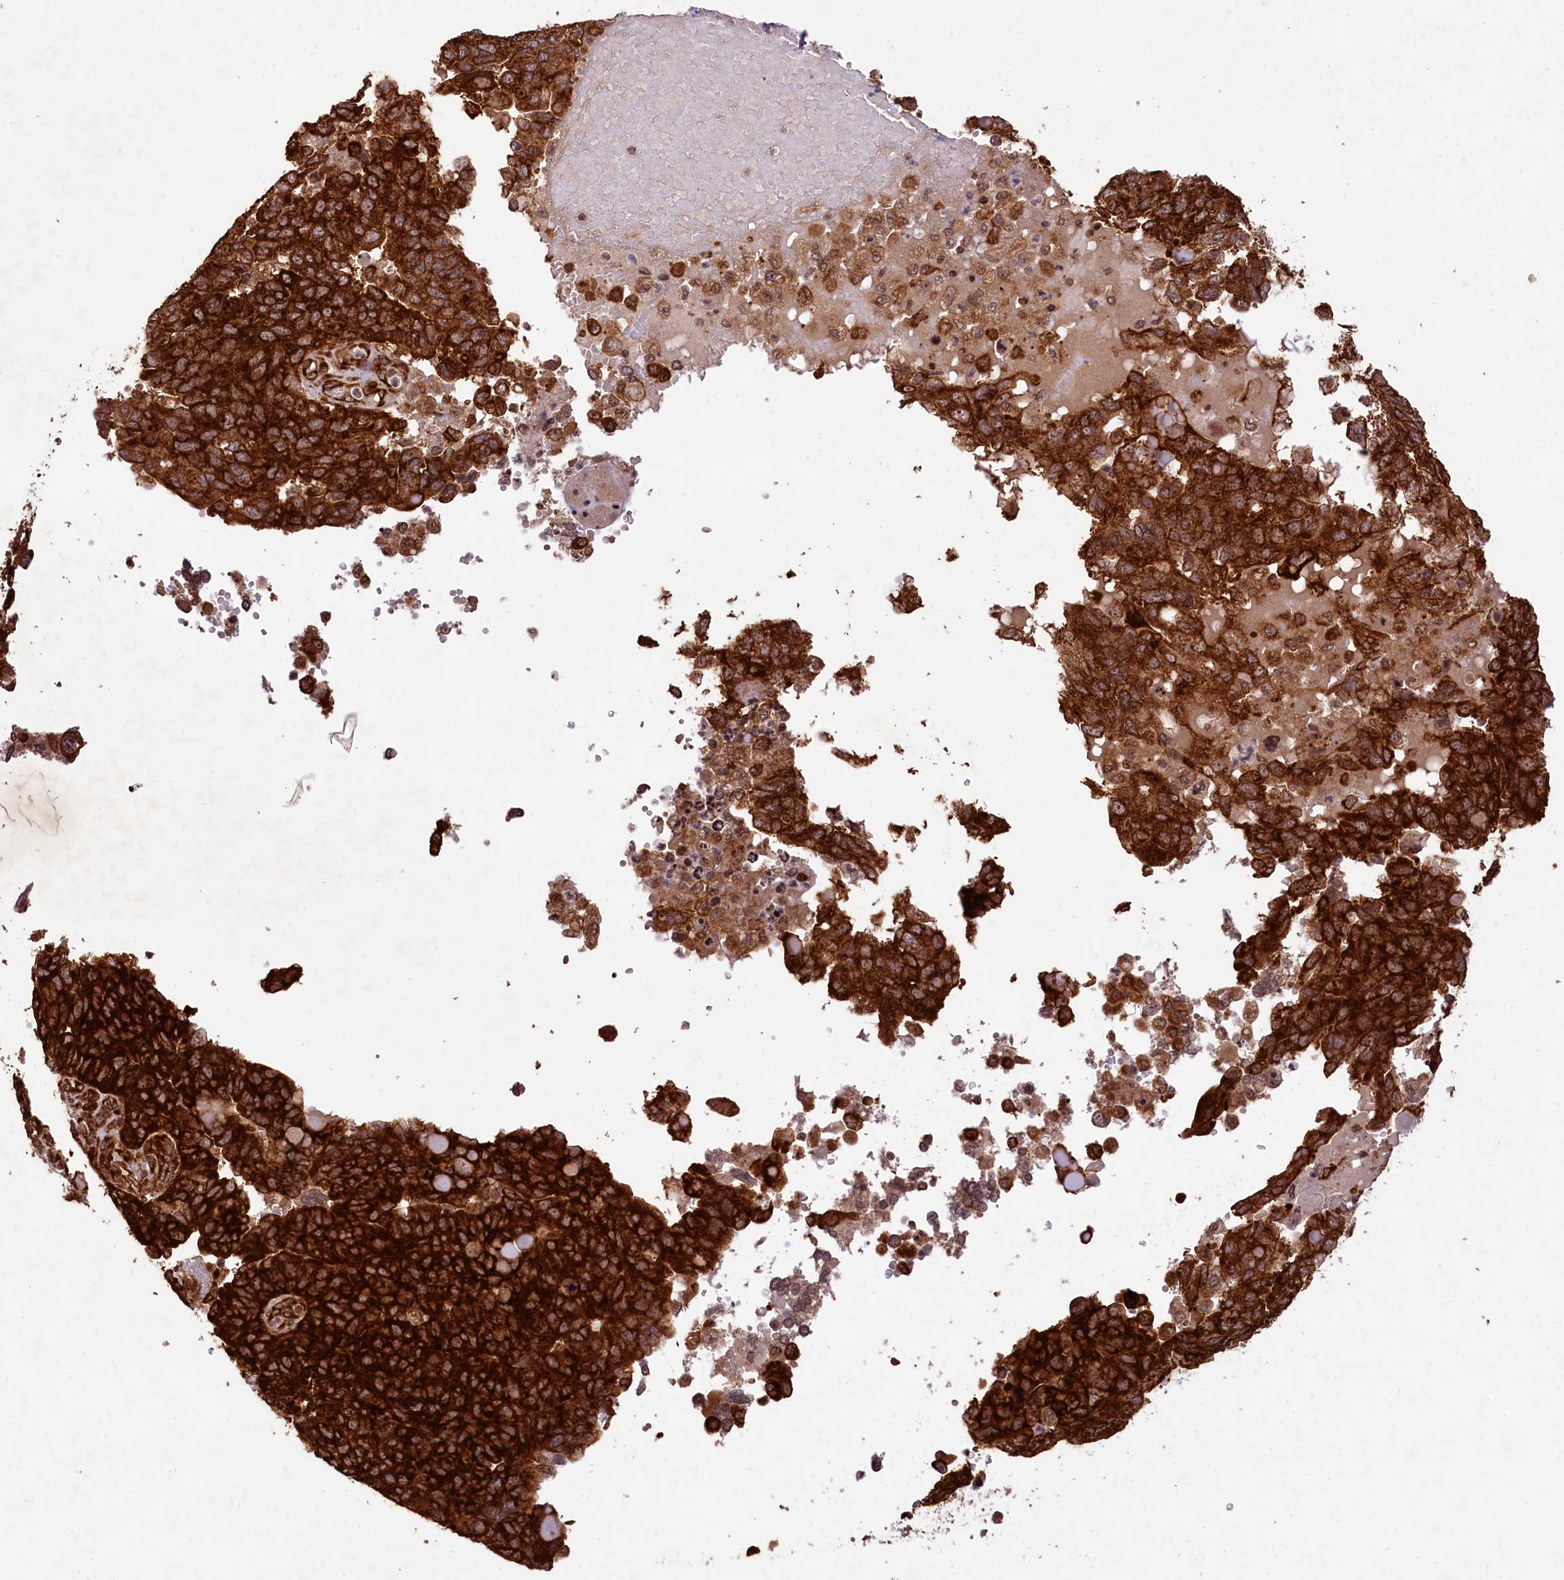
{"staining": {"intensity": "strong", "quantity": ">75%", "location": "cytoplasmic/membranous"}, "tissue": "endometrial cancer", "cell_type": "Tumor cells", "image_type": "cancer", "snomed": [{"axis": "morphology", "description": "Adenocarcinoma, NOS"}, {"axis": "topography", "description": "Endometrium"}], "caption": "This image reveals endometrial cancer (adenocarcinoma) stained with immunohistochemistry (IHC) to label a protein in brown. The cytoplasmic/membranous of tumor cells show strong positivity for the protein. Nuclei are counter-stained blue.", "gene": "LARP4", "patient": {"sex": "female", "age": 66}}